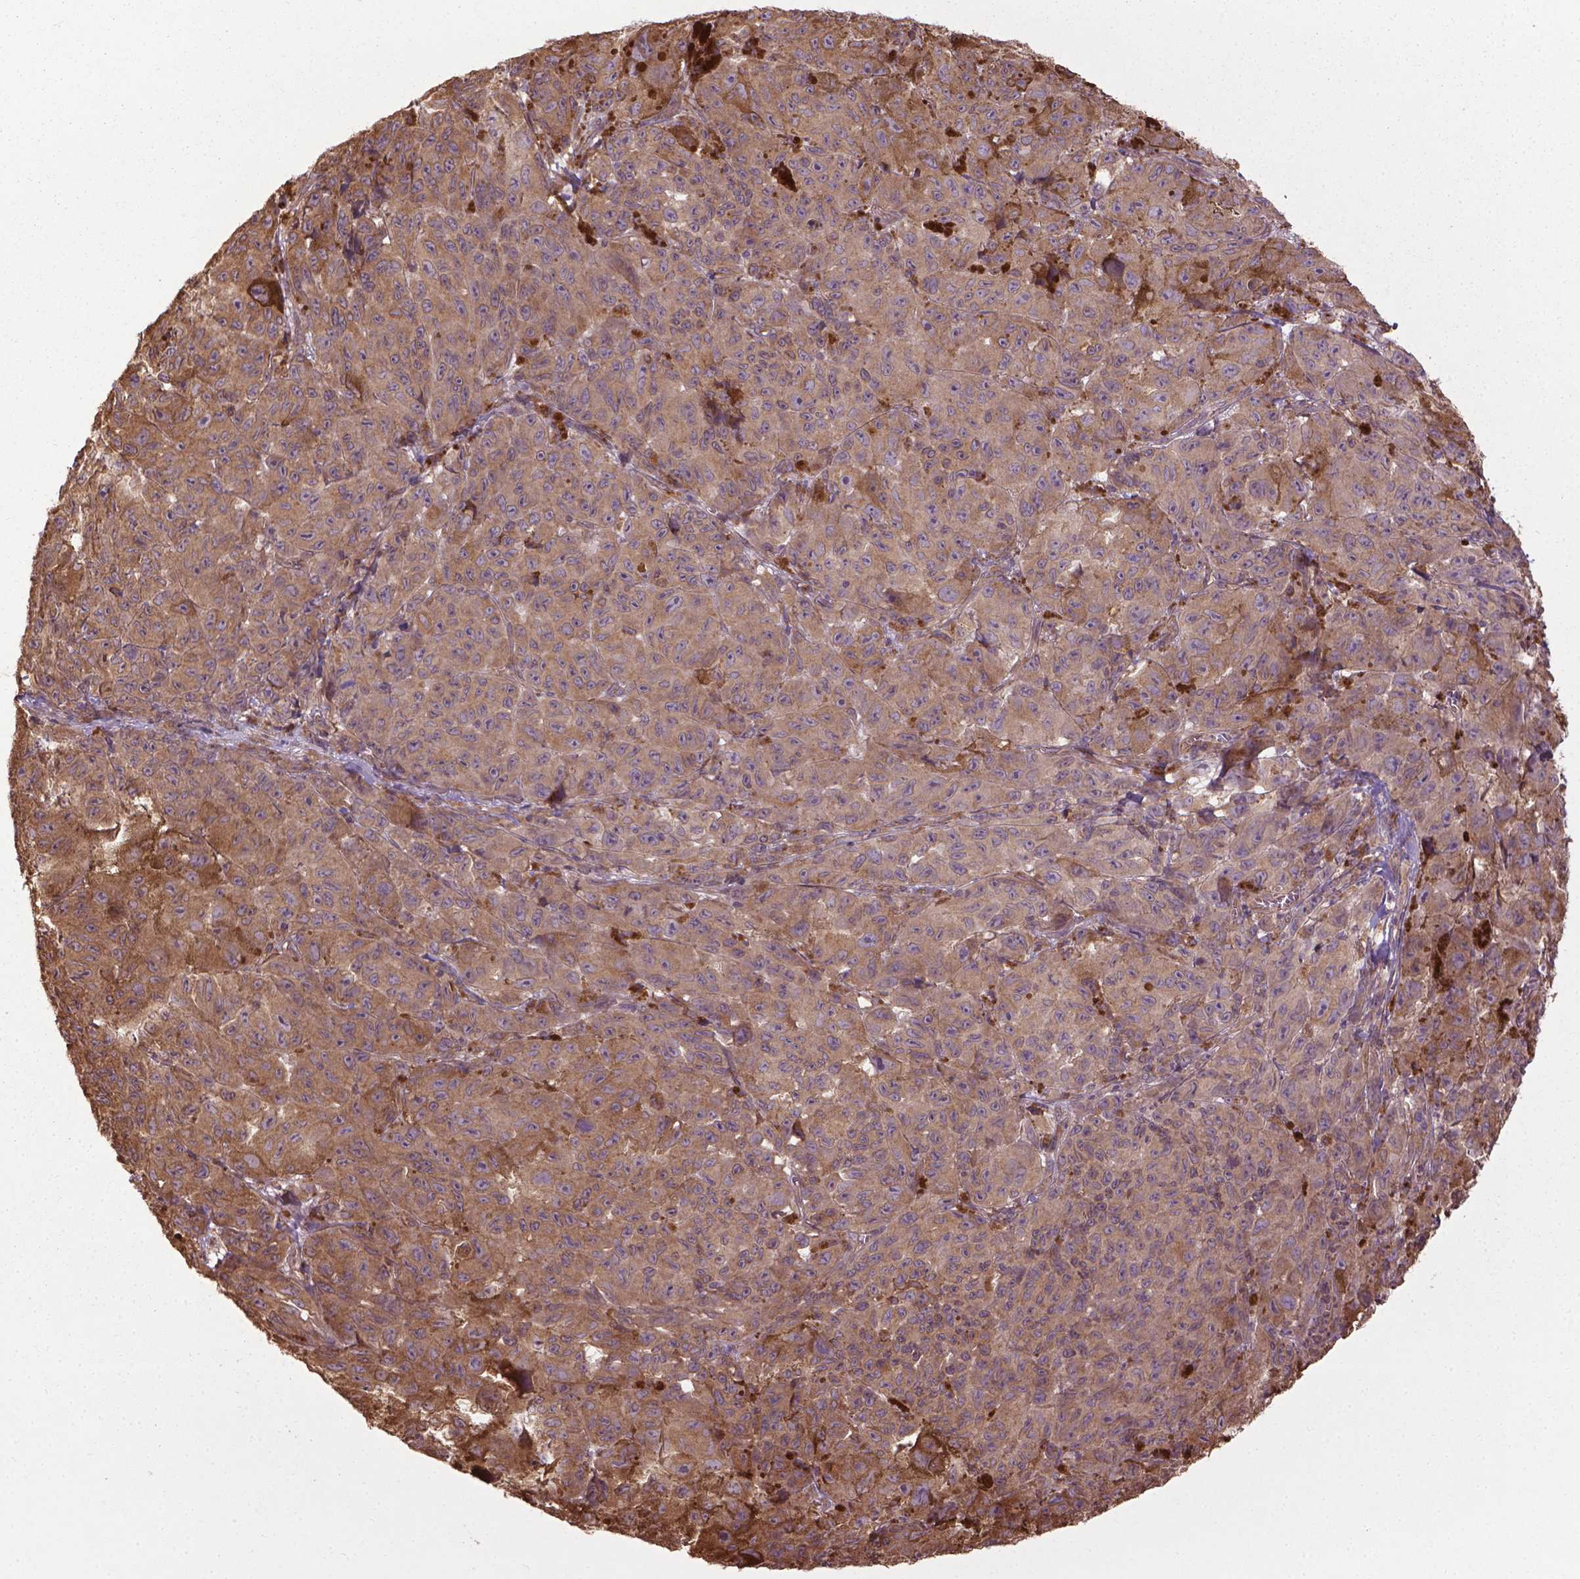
{"staining": {"intensity": "moderate", "quantity": ">75%", "location": "cytoplasmic/membranous"}, "tissue": "melanoma", "cell_type": "Tumor cells", "image_type": "cancer", "snomed": [{"axis": "morphology", "description": "Malignant melanoma, NOS"}, {"axis": "topography", "description": "Vulva, labia, clitoris and Bartholin´s gland, NO"}], "caption": "The image displays immunohistochemical staining of melanoma. There is moderate cytoplasmic/membranous staining is appreciated in approximately >75% of tumor cells.", "gene": "GAS1", "patient": {"sex": "female", "age": 75}}